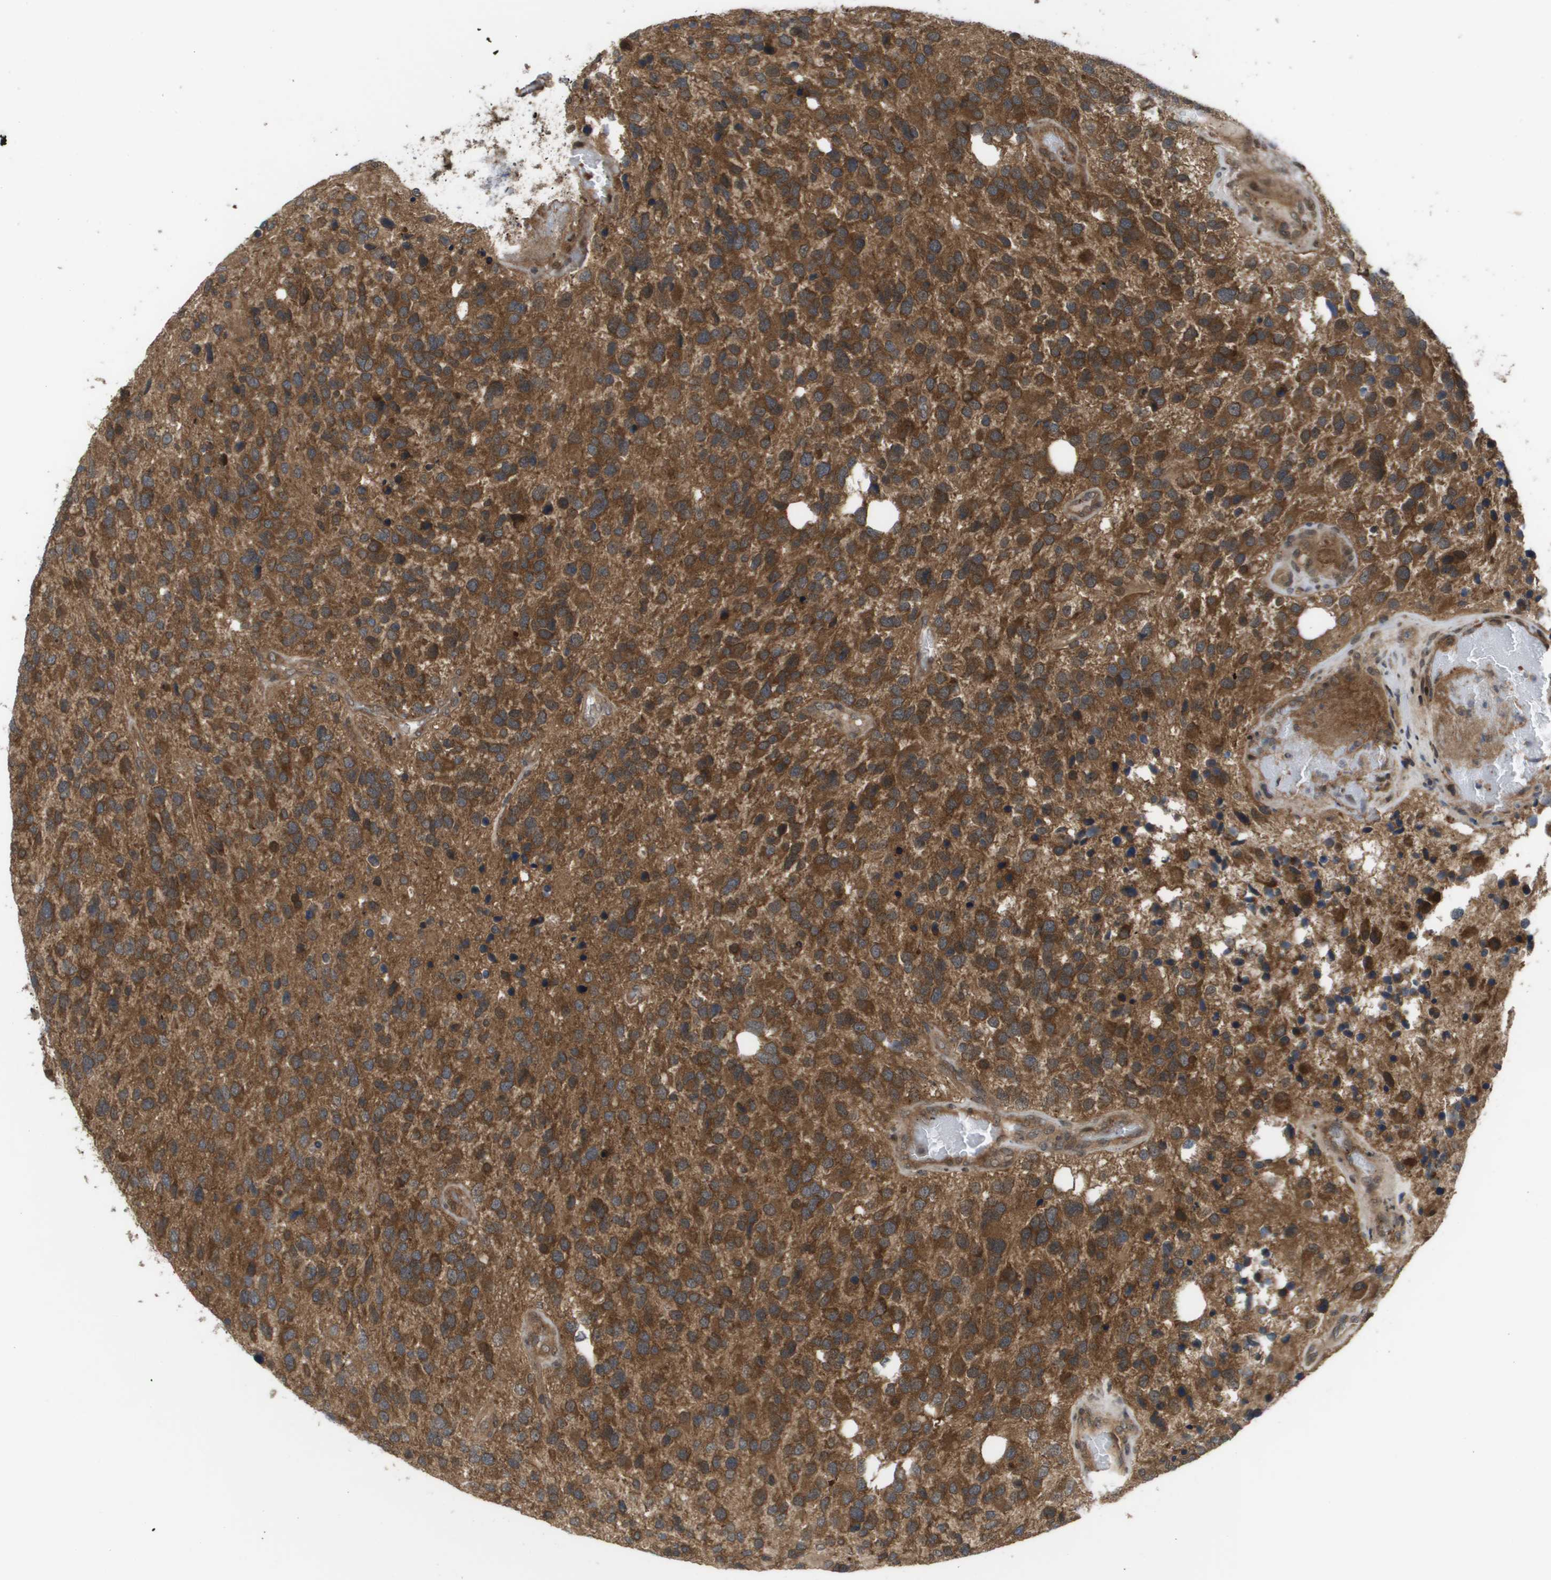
{"staining": {"intensity": "strong", "quantity": ">75%", "location": "cytoplasmic/membranous,nuclear"}, "tissue": "glioma", "cell_type": "Tumor cells", "image_type": "cancer", "snomed": [{"axis": "morphology", "description": "Glioma, malignant, High grade"}, {"axis": "topography", "description": "Brain"}], "caption": "Human high-grade glioma (malignant) stained with a protein marker exhibits strong staining in tumor cells.", "gene": "CTPS2", "patient": {"sex": "female", "age": 58}}